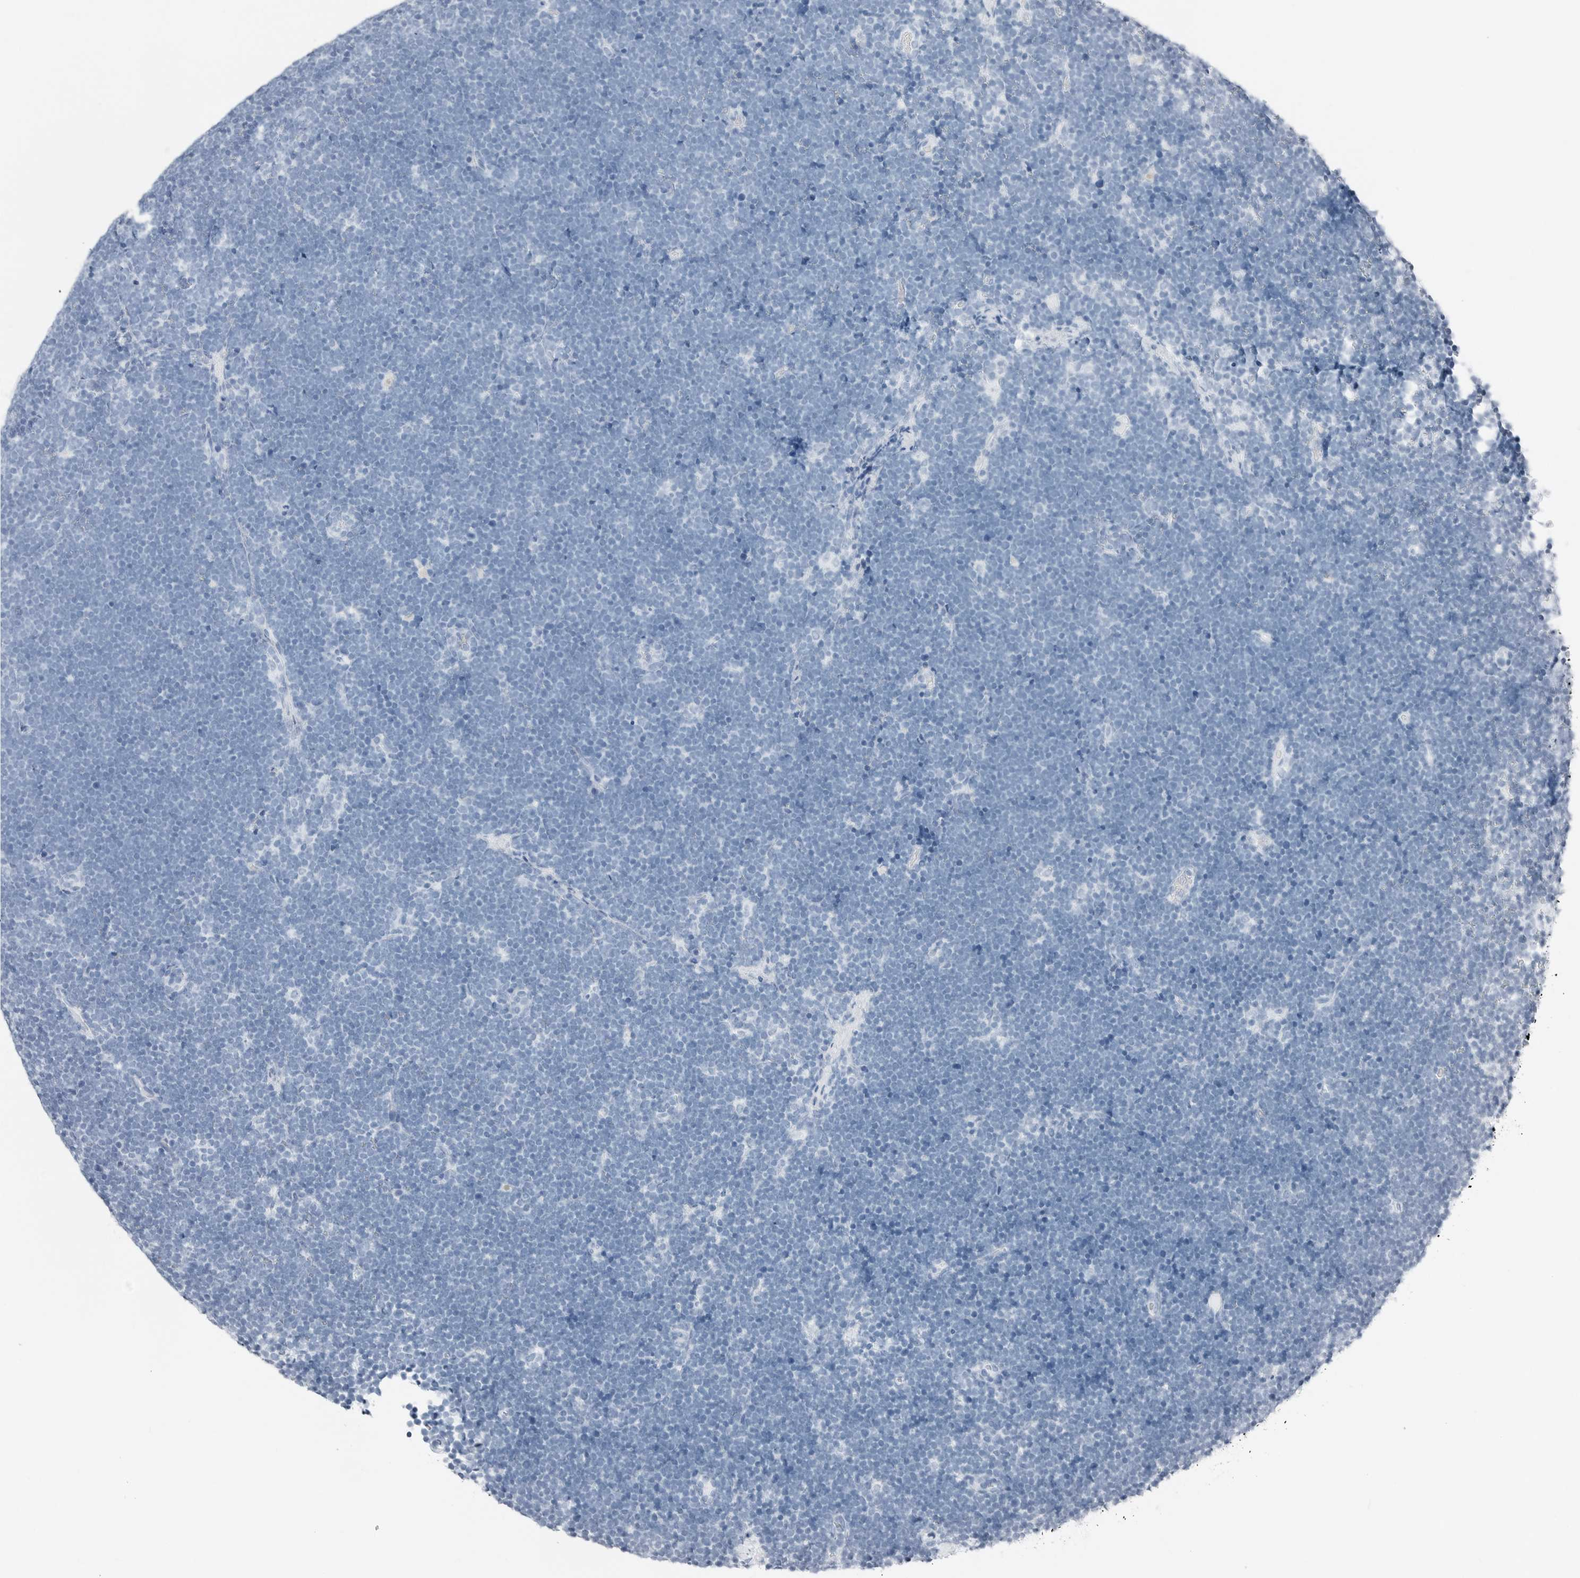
{"staining": {"intensity": "negative", "quantity": "none", "location": "none"}, "tissue": "lymphoma", "cell_type": "Tumor cells", "image_type": "cancer", "snomed": [{"axis": "morphology", "description": "Malignant lymphoma, non-Hodgkin's type, High grade"}, {"axis": "topography", "description": "Lymph node"}], "caption": "IHC photomicrograph of neoplastic tissue: human high-grade malignant lymphoma, non-Hodgkin's type stained with DAB (3,3'-diaminobenzidine) demonstrates no significant protein staining in tumor cells.", "gene": "SLPI", "patient": {"sex": "male", "age": 13}}